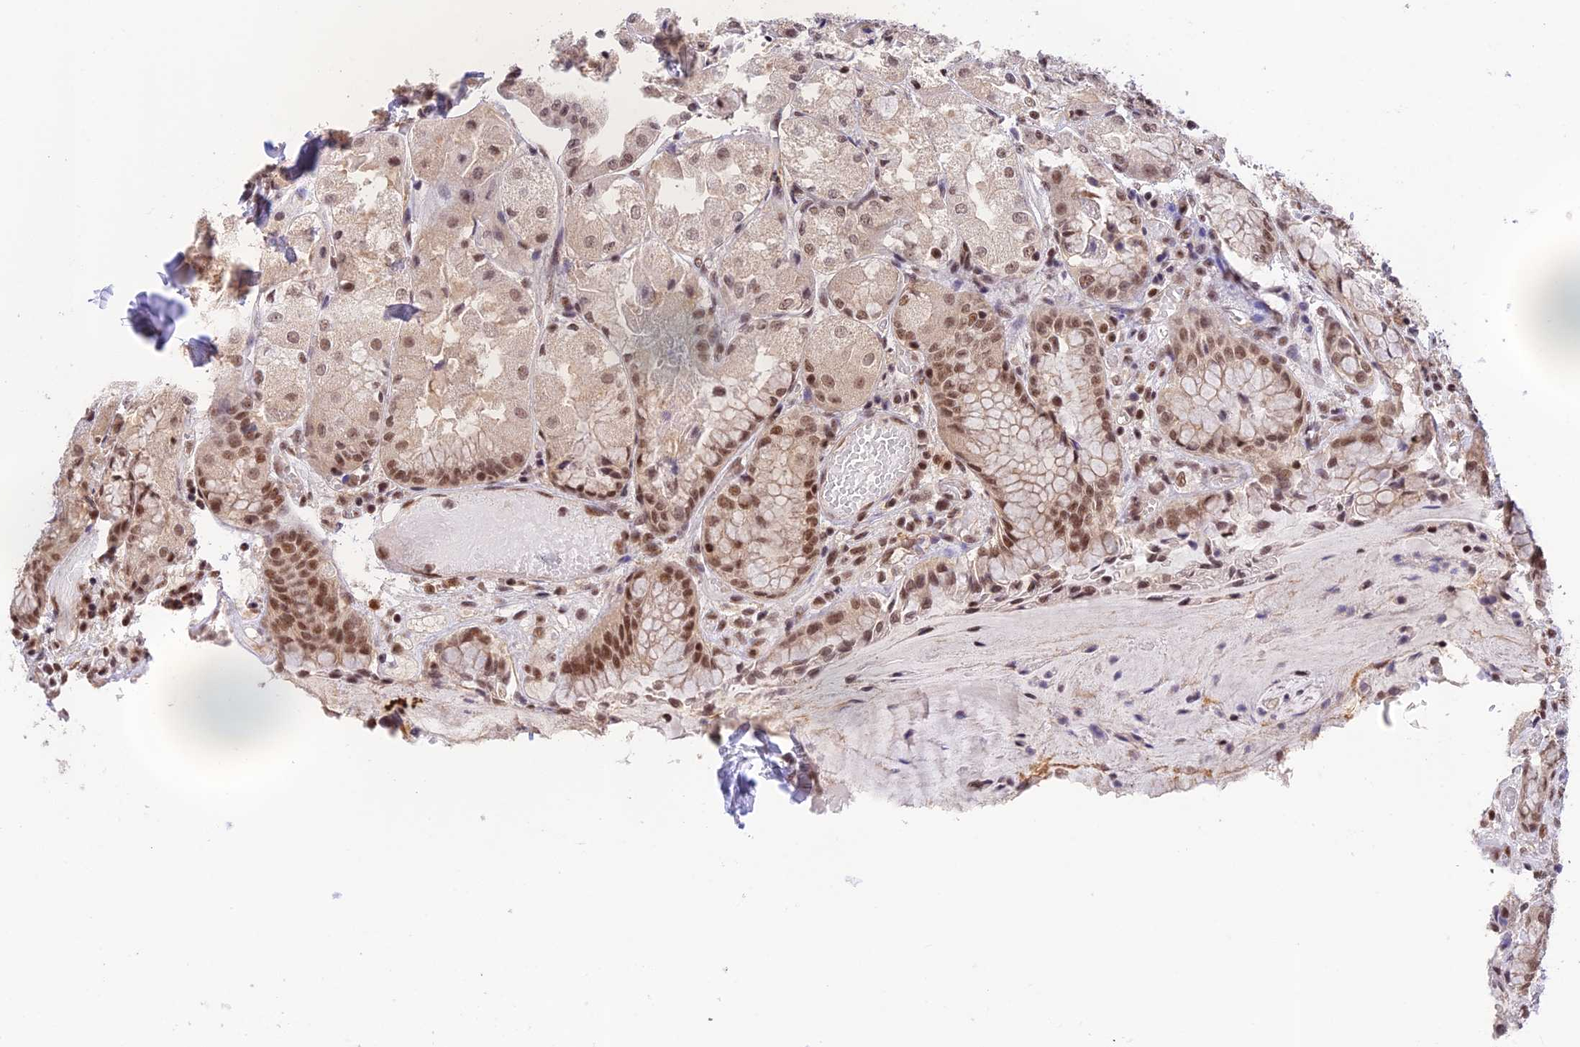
{"staining": {"intensity": "moderate", "quantity": ">75%", "location": "nuclear"}, "tissue": "stomach", "cell_type": "Glandular cells", "image_type": "normal", "snomed": [{"axis": "morphology", "description": "Normal tissue, NOS"}, {"axis": "topography", "description": "Stomach, upper"}], "caption": "DAB (3,3'-diaminobenzidine) immunohistochemical staining of unremarkable stomach demonstrates moderate nuclear protein expression in about >75% of glandular cells.", "gene": "THAP11", "patient": {"sex": "male", "age": 72}}